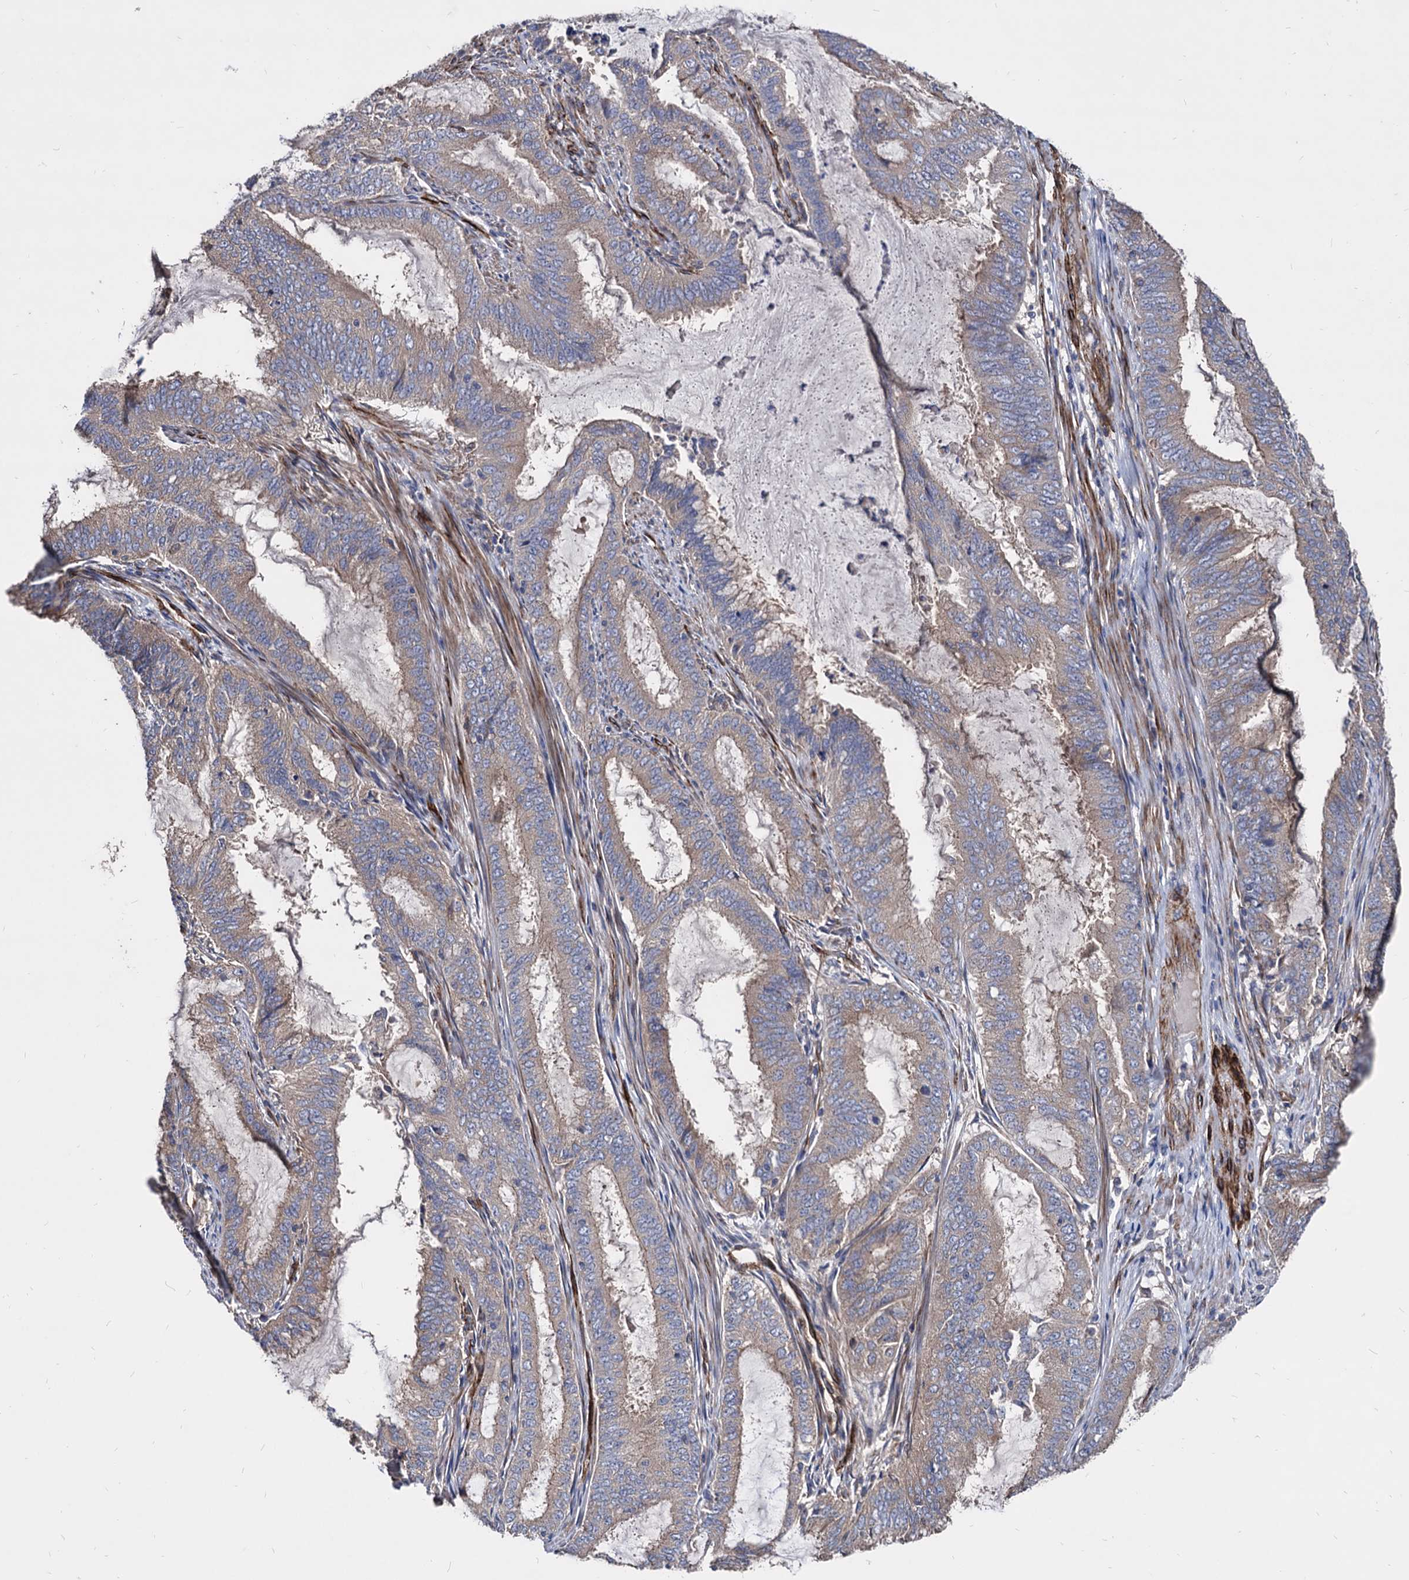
{"staining": {"intensity": "weak", "quantity": "25%-75%", "location": "cytoplasmic/membranous"}, "tissue": "endometrial cancer", "cell_type": "Tumor cells", "image_type": "cancer", "snomed": [{"axis": "morphology", "description": "Adenocarcinoma, NOS"}, {"axis": "topography", "description": "Endometrium"}], "caption": "A brown stain highlights weak cytoplasmic/membranous expression of a protein in human endometrial cancer tumor cells. The staining is performed using DAB (3,3'-diaminobenzidine) brown chromogen to label protein expression. The nuclei are counter-stained blue using hematoxylin.", "gene": "WDR11", "patient": {"sex": "female", "age": 51}}